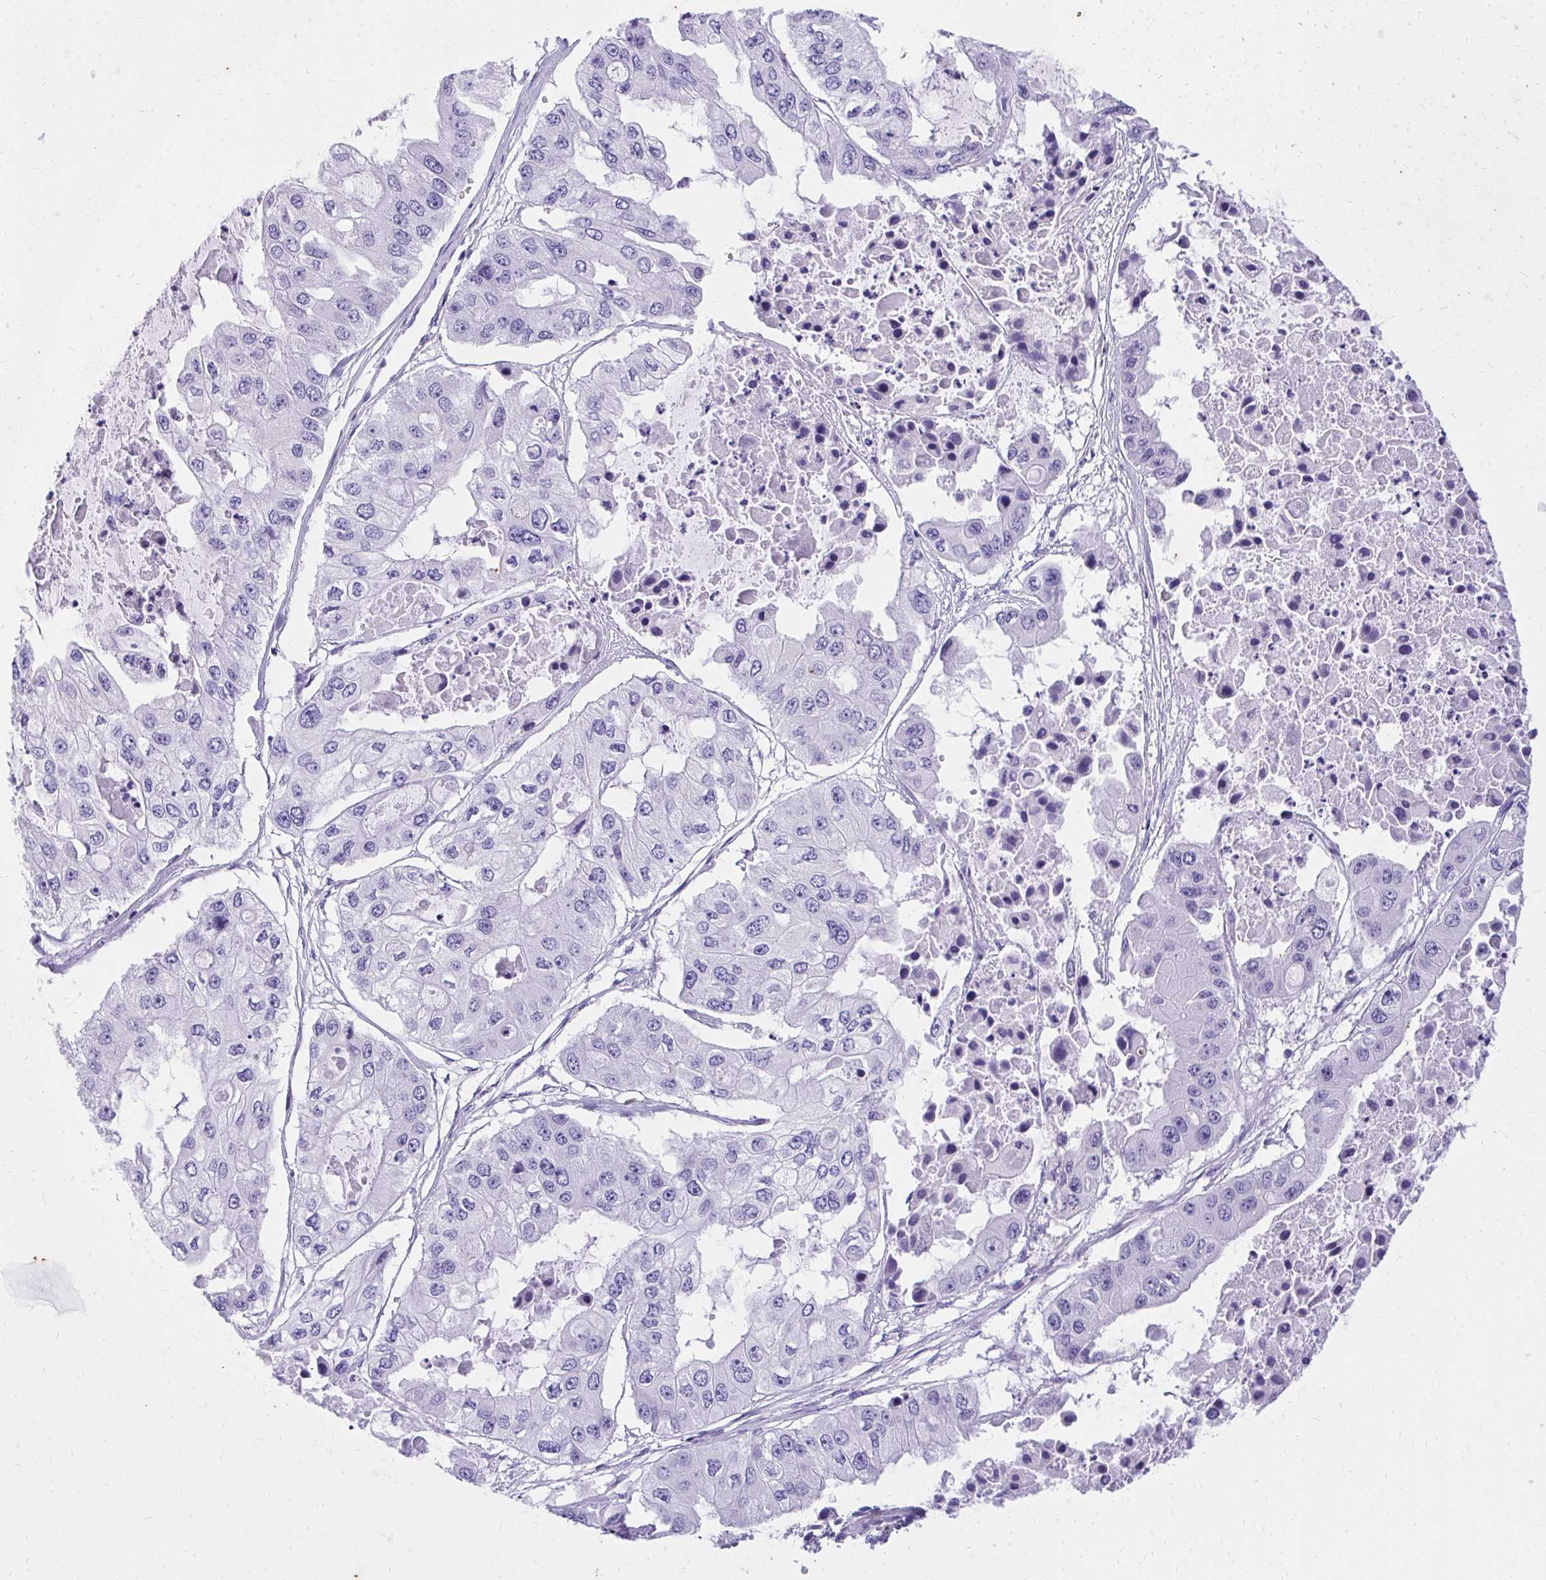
{"staining": {"intensity": "negative", "quantity": "none", "location": "none"}, "tissue": "ovarian cancer", "cell_type": "Tumor cells", "image_type": "cancer", "snomed": [{"axis": "morphology", "description": "Cystadenocarcinoma, serous, NOS"}, {"axis": "topography", "description": "Ovary"}], "caption": "This is an immunohistochemistry histopathology image of serous cystadenocarcinoma (ovarian). There is no expression in tumor cells.", "gene": "KLK1", "patient": {"sex": "female", "age": 56}}